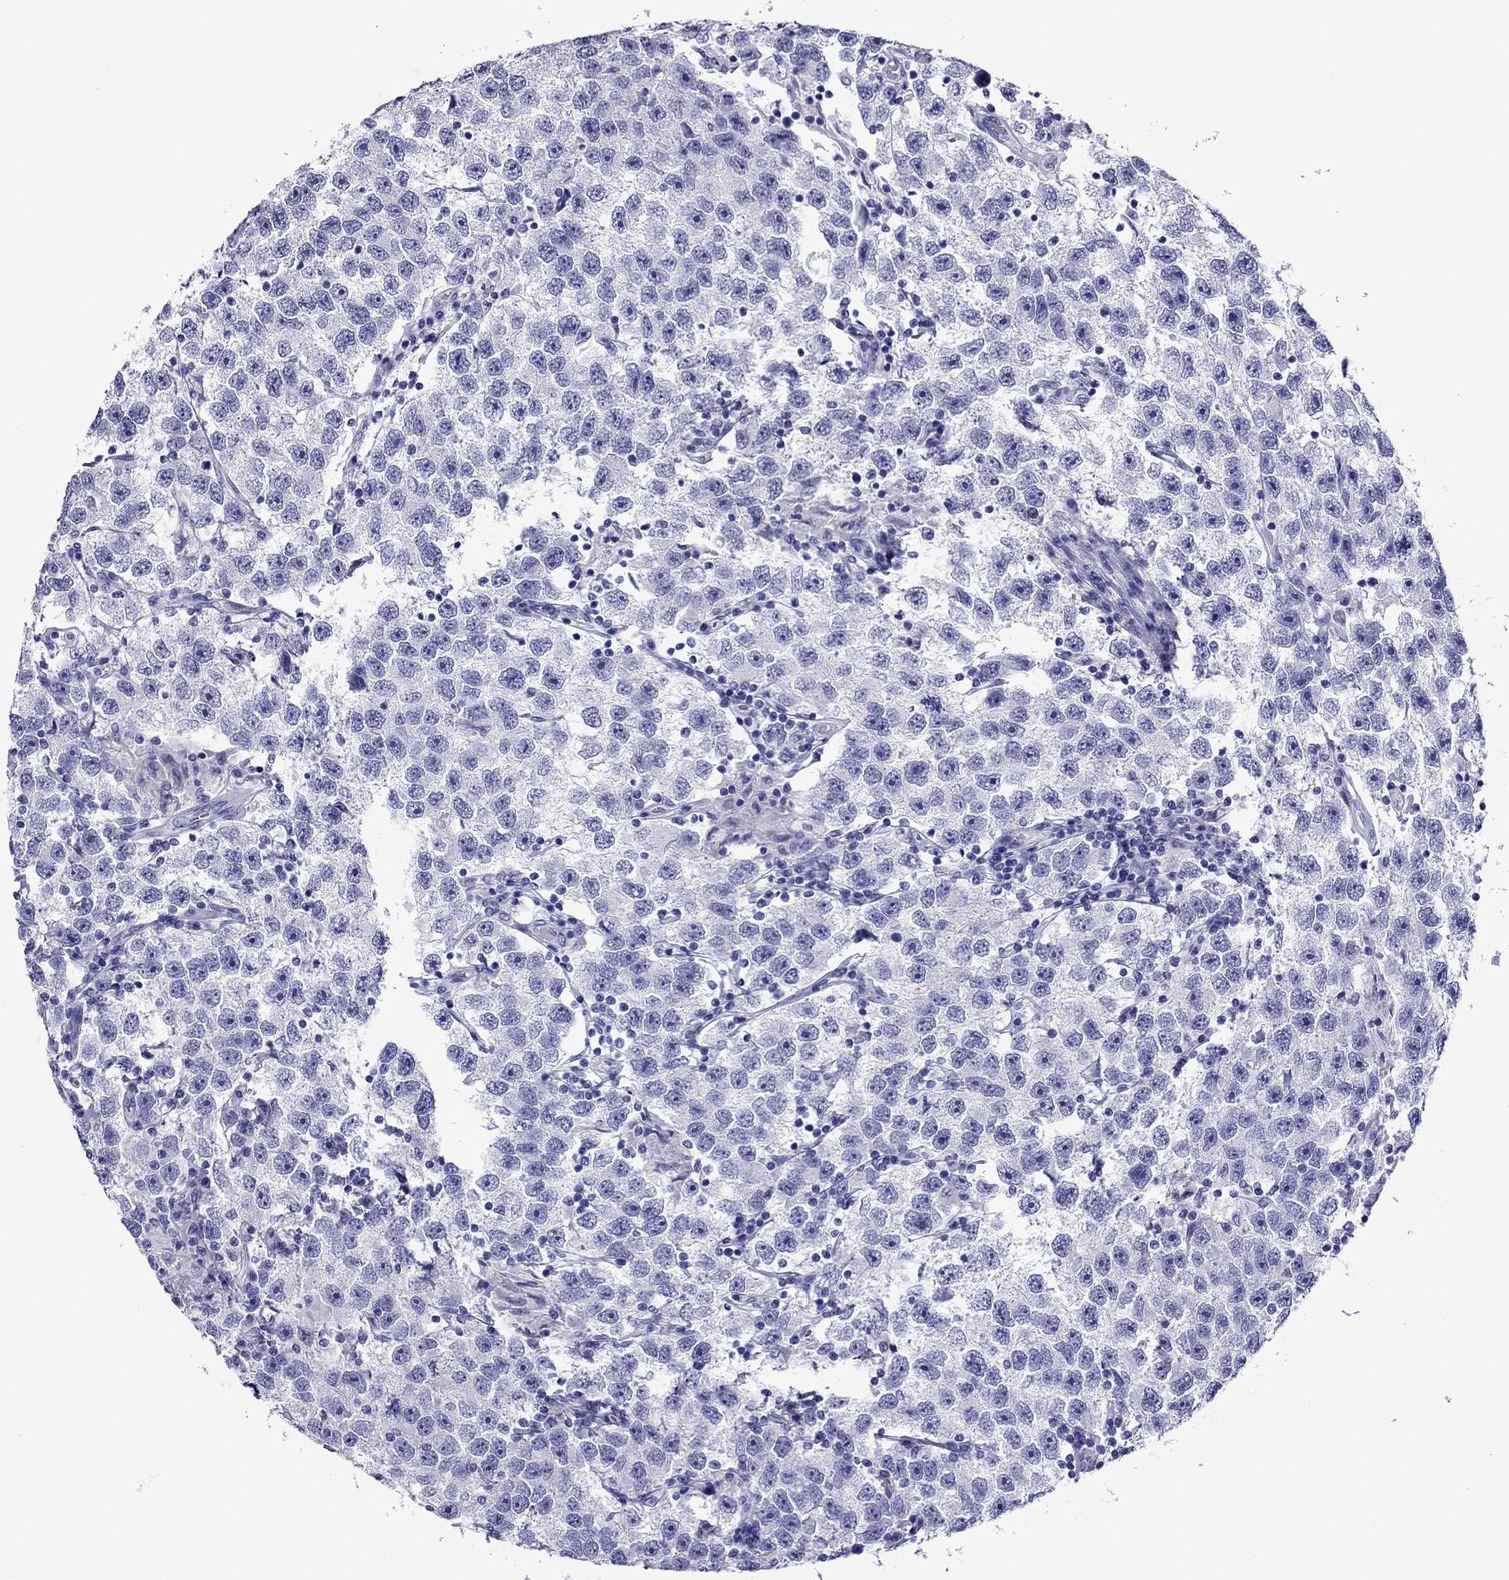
{"staining": {"intensity": "negative", "quantity": "none", "location": "none"}, "tissue": "testis cancer", "cell_type": "Tumor cells", "image_type": "cancer", "snomed": [{"axis": "morphology", "description": "Seminoma, NOS"}, {"axis": "topography", "description": "Testis"}], "caption": "This is an immunohistochemistry image of human testis cancer. There is no staining in tumor cells.", "gene": "CRYBA1", "patient": {"sex": "male", "age": 26}}